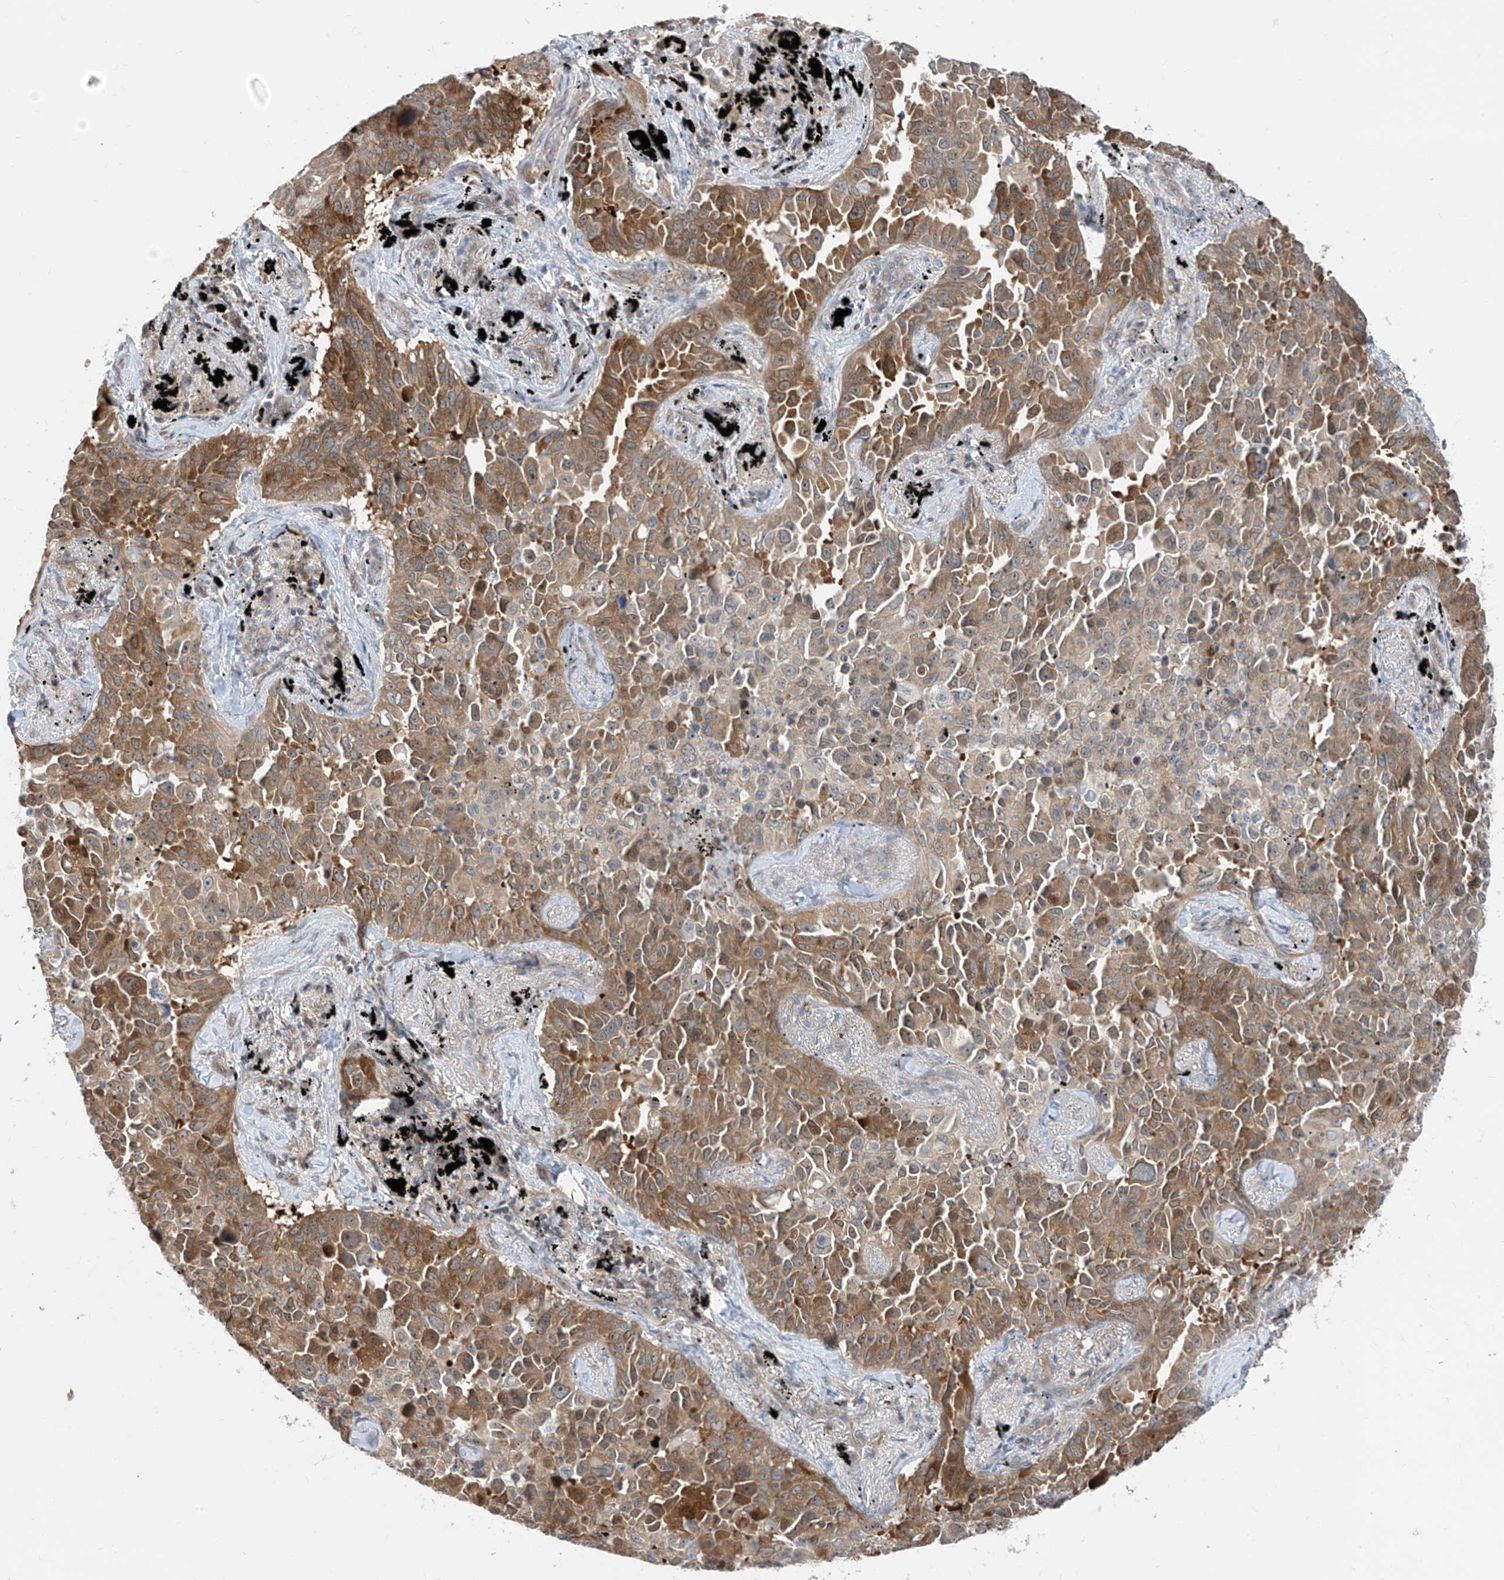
{"staining": {"intensity": "moderate", "quantity": ">75%", "location": "cytoplasmic/membranous"}, "tissue": "lung cancer", "cell_type": "Tumor cells", "image_type": "cancer", "snomed": [{"axis": "morphology", "description": "Adenocarcinoma, NOS"}, {"axis": "topography", "description": "Lung"}], "caption": "Moderate cytoplasmic/membranous staining for a protein is identified in about >75% of tumor cells of adenocarcinoma (lung) using immunohistochemistry.", "gene": "TTC38", "patient": {"sex": "female", "age": 67}}